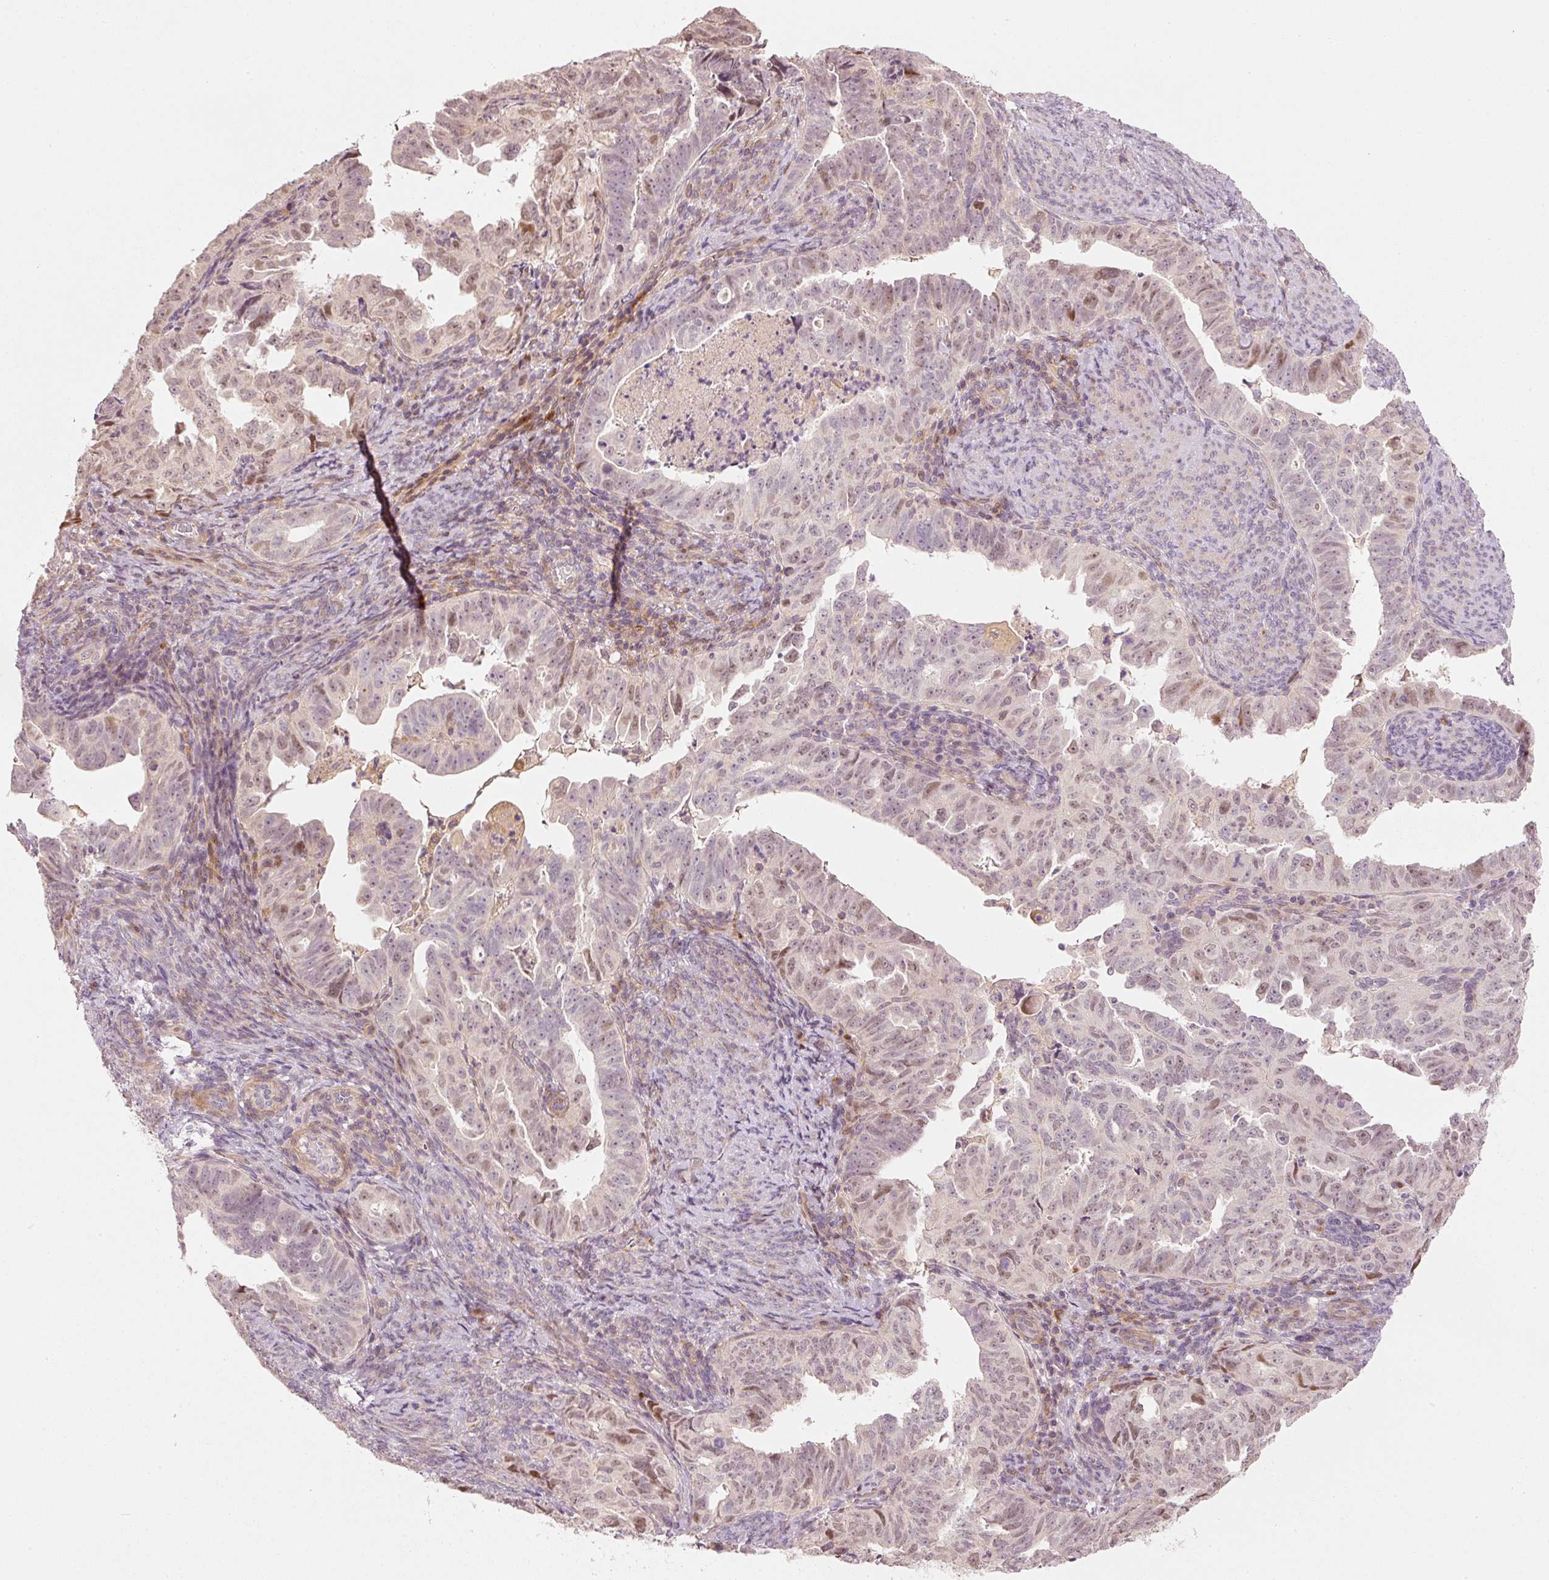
{"staining": {"intensity": "moderate", "quantity": "25%-75%", "location": "nuclear"}, "tissue": "endometrial cancer", "cell_type": "Tumor cells", "image_type": "cancer", "snomed": [{"axis": "morphology", "description": "Adenocarcinoma, NOS"}, {"axis": "topography", "description": "Endometrium"}], "caption": "Immunohistochemistry staining of adenocarcinoma (endometrial), which shows medium levels of moderate nuclear positivity in about 25%-75% of tumor cells indicating moderate nuclear protein positivity. The staining was performed using DAB (3,3'-diaminobenzidine) (brown) for protein detection and nuclei were counterstained in hematoxylin (blue).", "gene": "TREX2", "patient": {"sex": "female", "age": 65}}